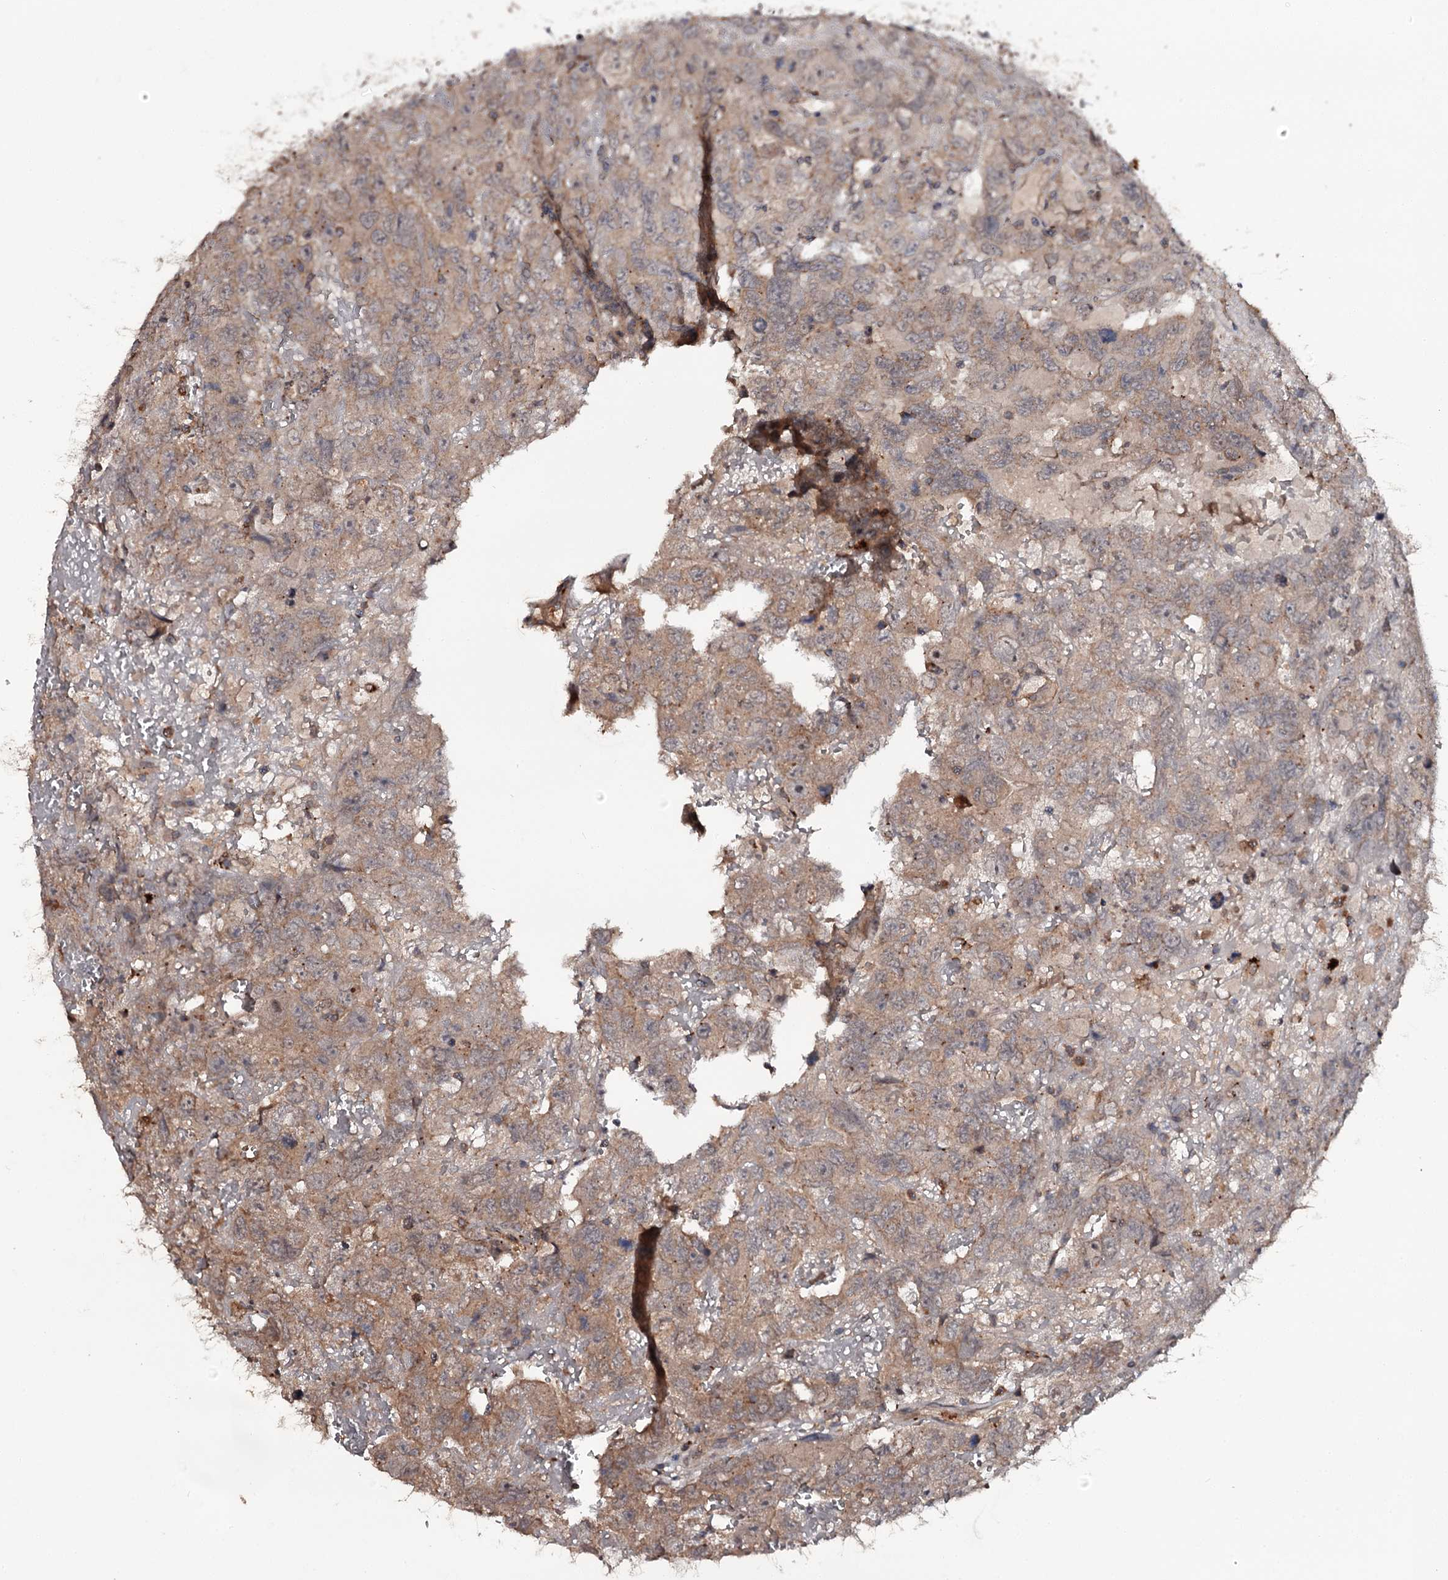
{"staining": {"intensity": "moderate", "quantity": ">75%", "location": "cytoplasmic/membranous"}, "tissue": "testis cancer", "cell_type": "Tumor cells", "image_type": "cancer", "snomed": [{"axis": "morphology", "description": "Carcinoma, Embryonal, NOS"}, {"axis": "topography", "description": "Testis"}], "caption": "Testis cancer stained for a protein reveals moderate cytoplasmic/membranous positivity in tumor cells.", "gene": "TTC12", "patient": {"sex": "male", "age": 45}}